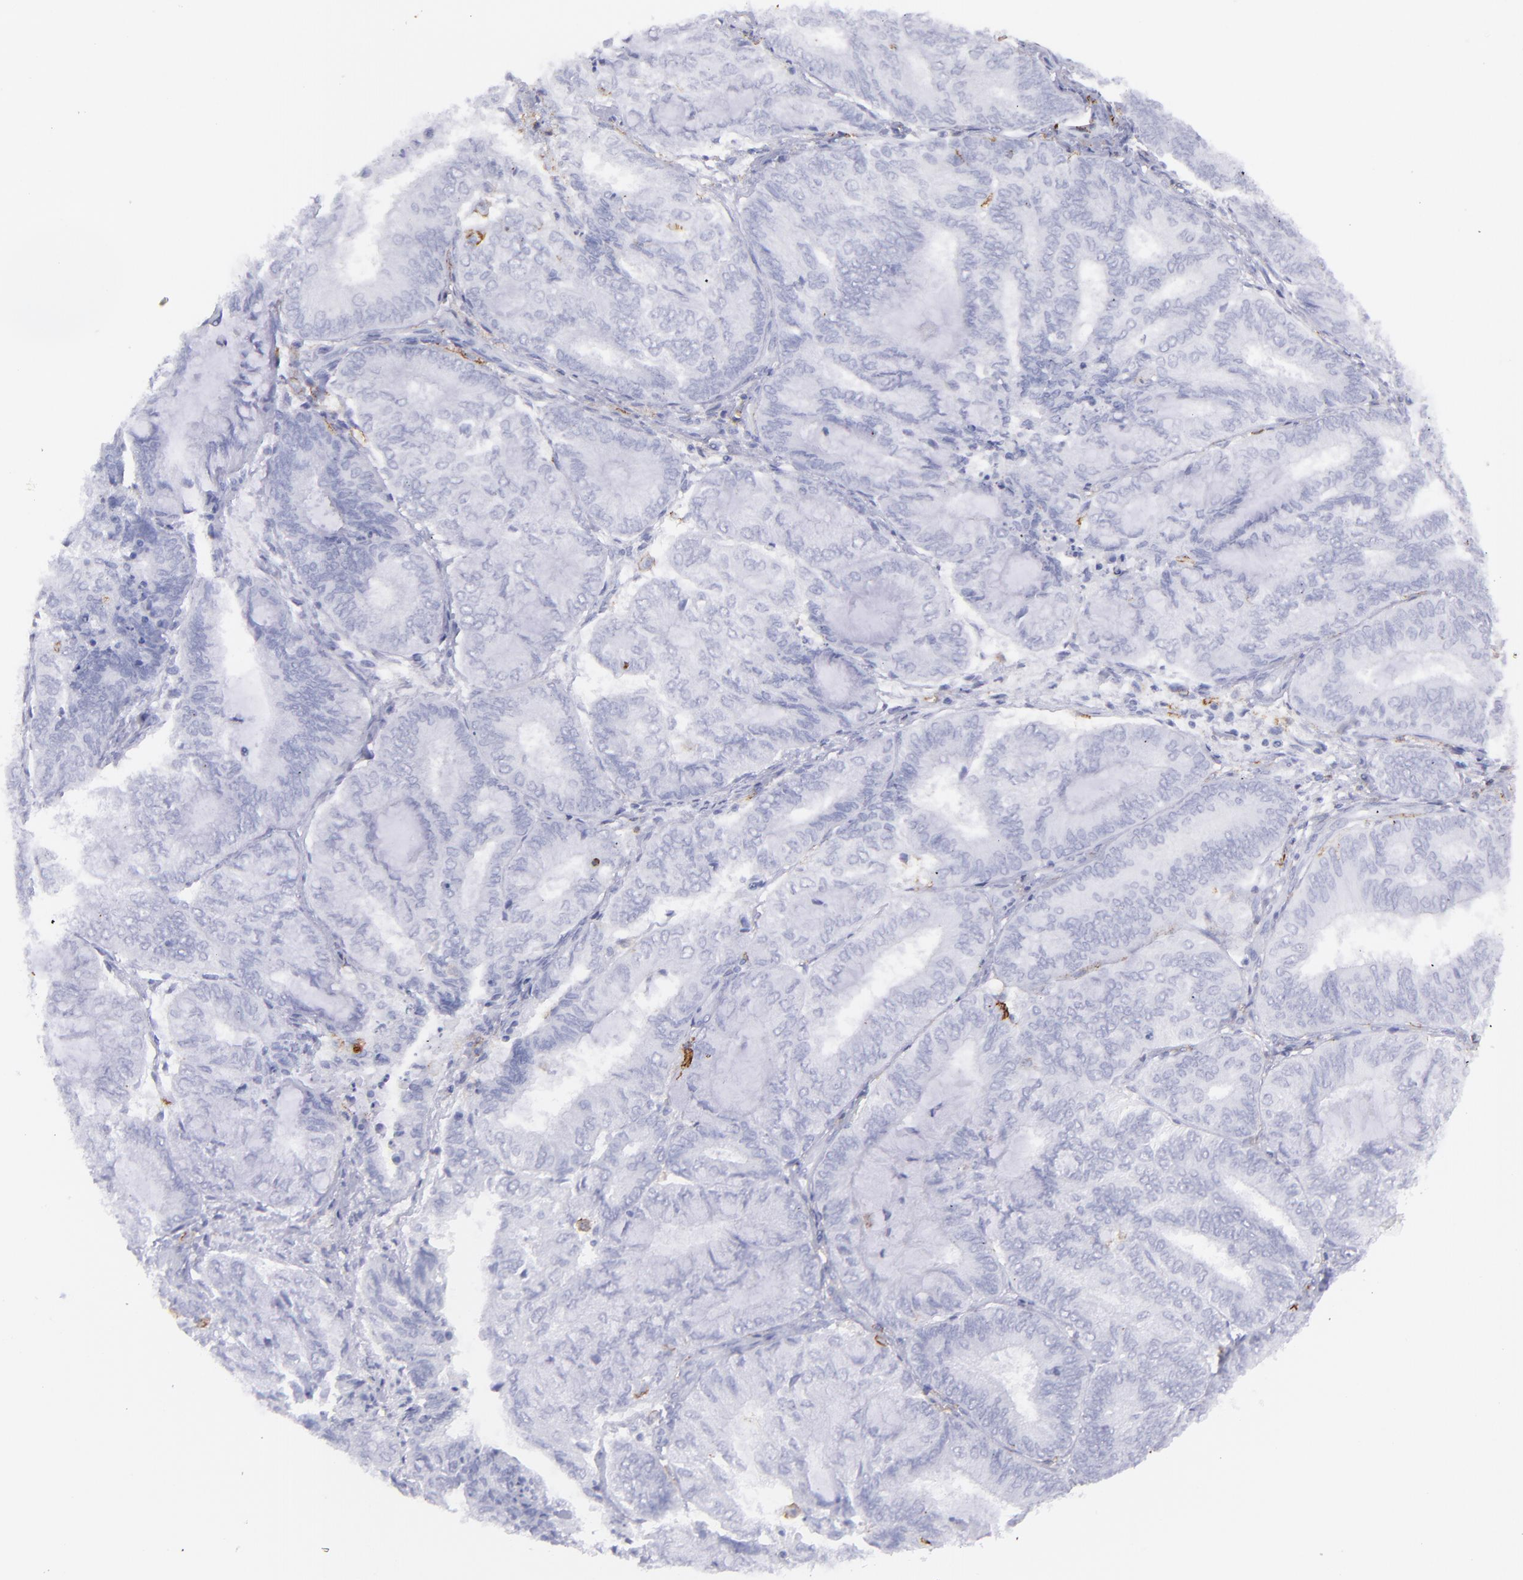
{"staining": {"intensity": "negative", "quantity": "none", "location": "none"}, "tissue": "endometrial cancer", "cell_type": "Tumor cells", "image_type": "cancer", "snomed": [{"axis": "morphology", "description": "Adenocarcinoma, NOS"}, {"axis": "topography", "description": "Endometrium"}], "caption": "Tumor cells show no significant staining in endometrial adenocarcinoma.", "gene": "SELPLG", "patient": {"sex": "female", "age": 59}}